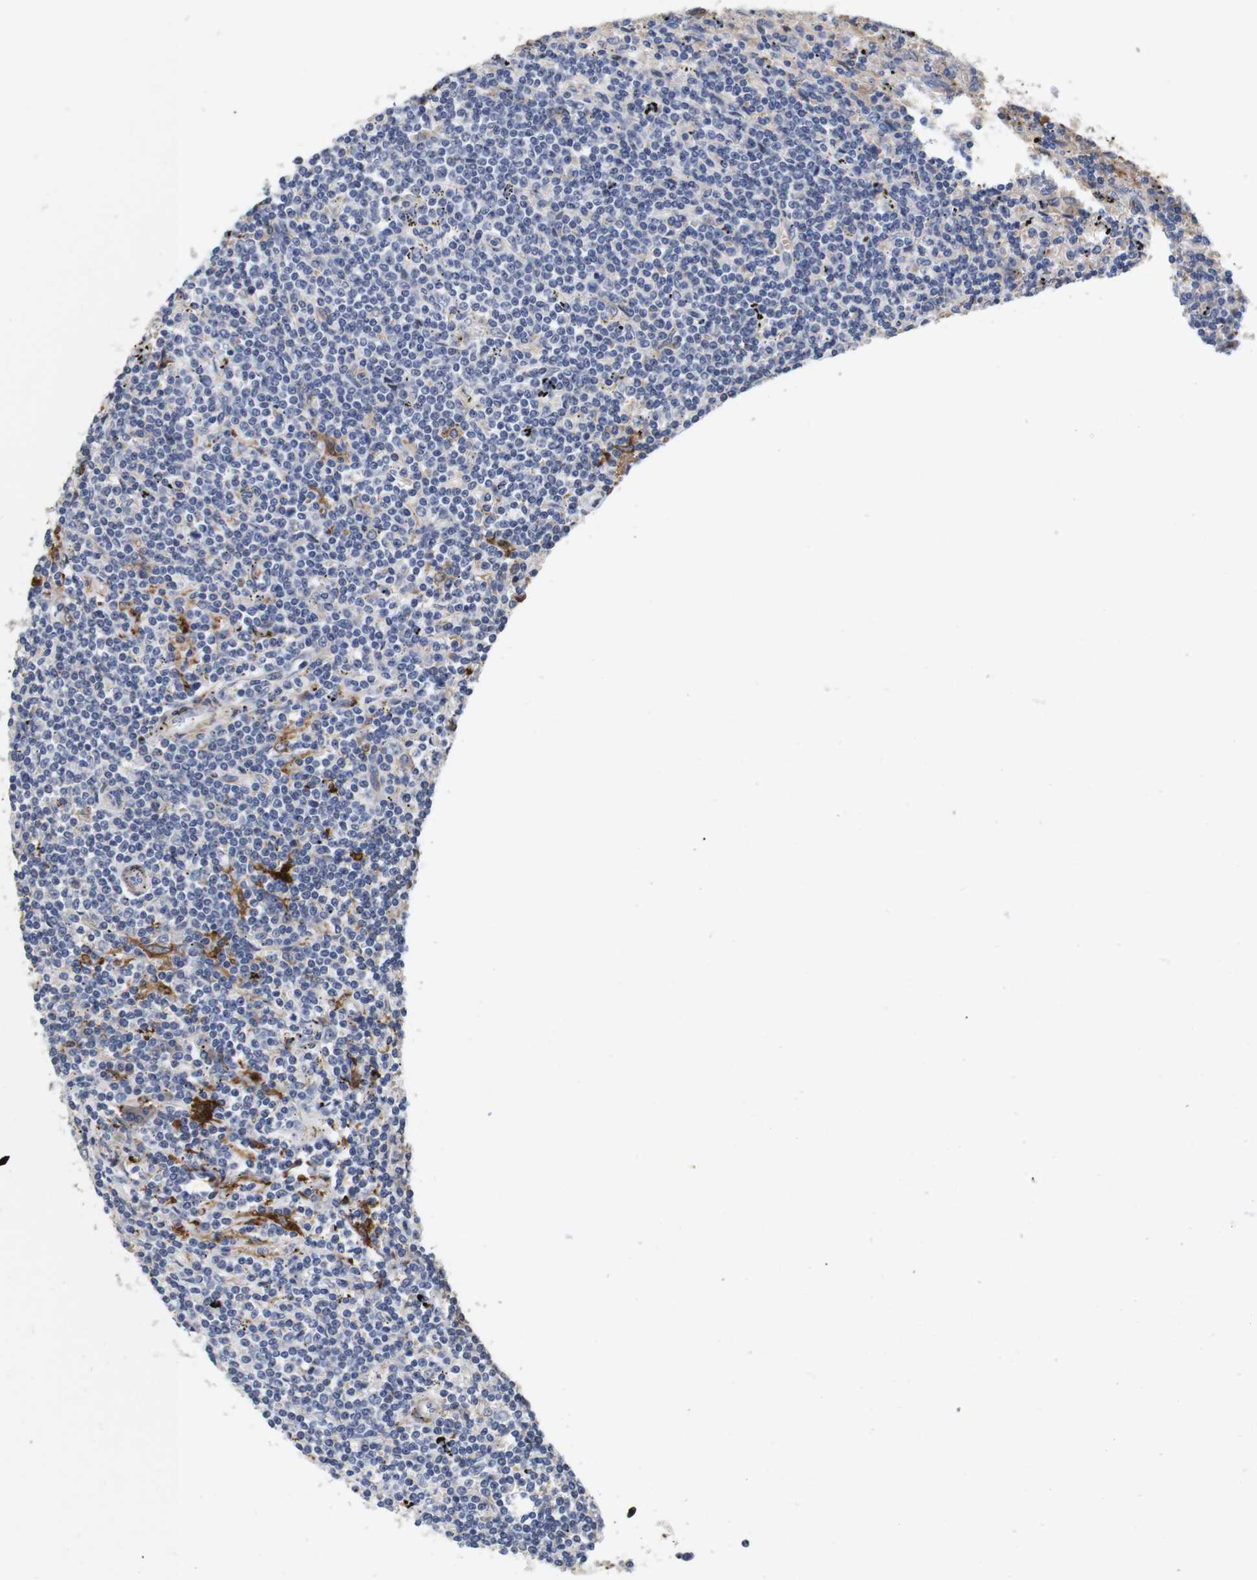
{"staining": {"intensity": "moderate", "quantity": "<25%", "location": "cytoplasmic/membranous"}, "tissue": "lymphoma", "cell_type": "Tumor cells", "image_type": "cancer", "snomed": [{"axis": "morphology", "description": "Malignant lymphoma, non-Hodgkin's type, Low grade"}, {"axis": "topography", "description": "Spleen"}], "caption": "Immunohistochemistry (IHC) micrograph of human lymphoma stained for a protein (brown), which reveals low levels of moderate cytoplasmic/membranous expression in about <25% of tumor cells.", "gene": "SPRY3", "patient": {"sex": "male", "age": 76}}